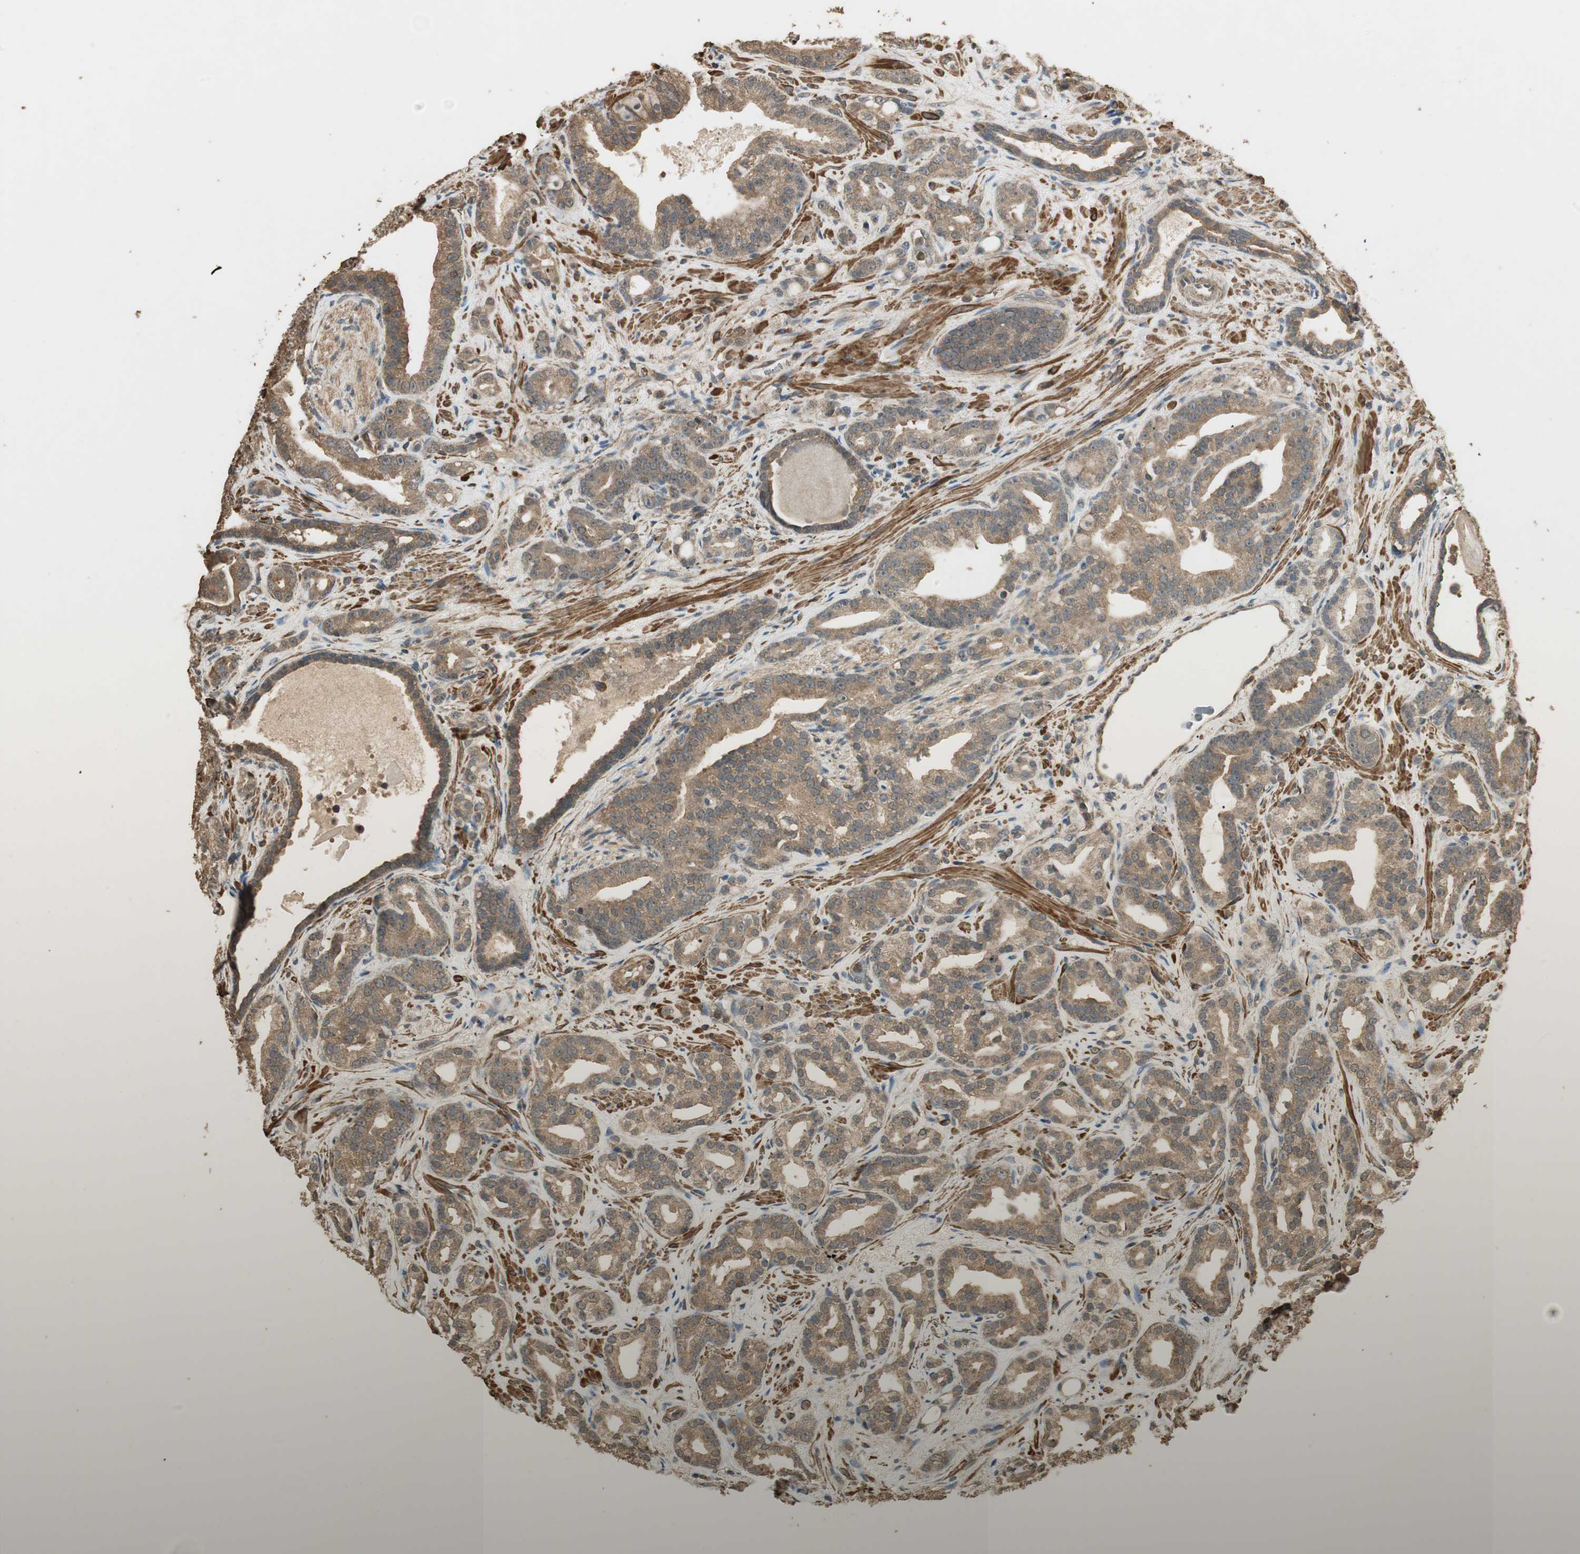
{"staining": {"intensity": "moderate", "quantity": ">75%", "location": "cytoplasmic/membranous"}, "tissue": "prostate cancer", "cell_type": "Tumor cells", "image_type": "cancer", "snomed": [{"axis": "morphology", "description": "Adenocarcinoma, Low grade"}, {"axis": "topography", "description": "Prostate"}], "caption": "There is medium levels of moderate cytoplasmic/membranous expression in tumor cells of low-grade adenocarcinoma (prostate), as demonstrated by immunohistochemical staining (brown color).", "gene": "USP2", "patient": {"sex": "male", "age": 63}}